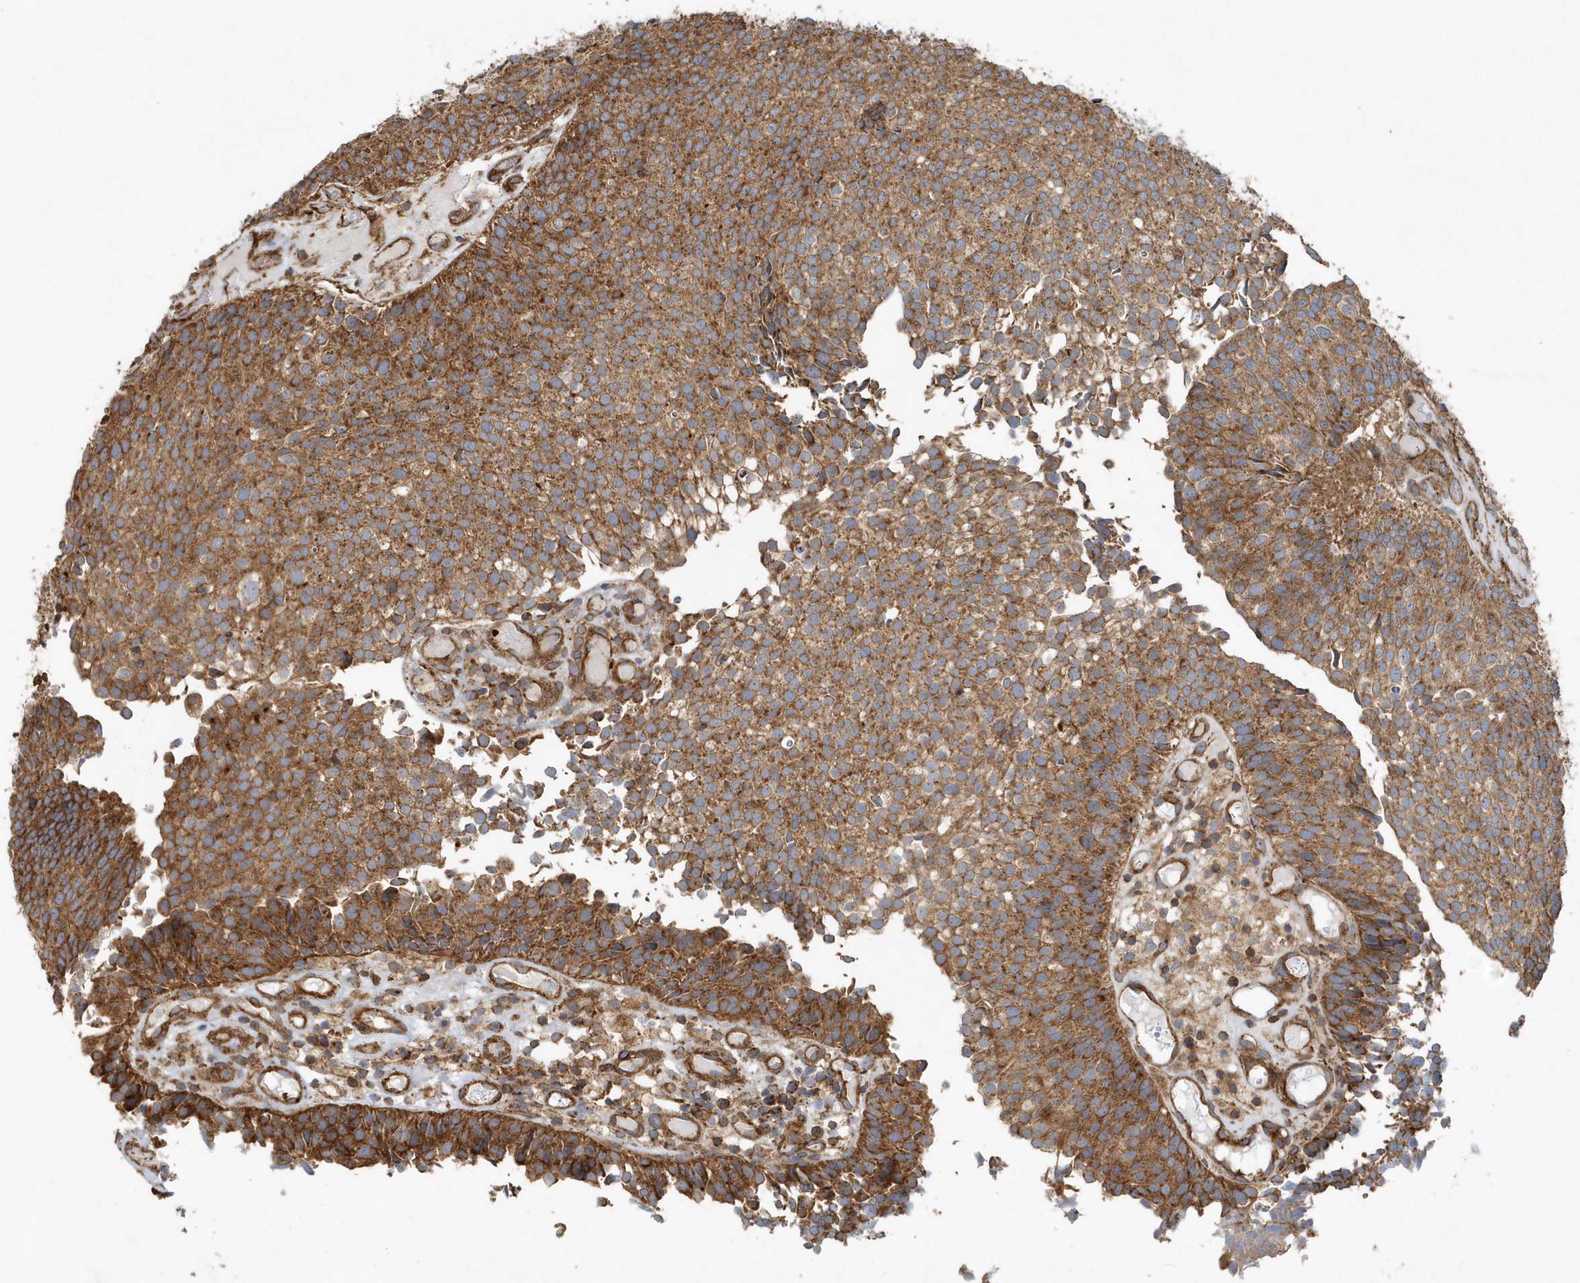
{"staining": {"intensity": "moderate", "quantity": ">75%", "location": "cytoplasmic/membranous"}, "tissue": "urothelial cancer", "cell_type": "Tumor cells", "image_type": "cancer", "snomed": [{"axis": "morphology", "description": "Urothelial carcinoma, Low grade"}, {"axis": "topography", "description": "Urinary bladder"}], "caption": "Human low-grade urothelial carcinoma stained with a brown dye demonstrates moderate cytoplasmic/membranous positive expression in about >75% of tumor cells.", "gene": "MMUT", "patient": {"sex": "male", "age": 86}}